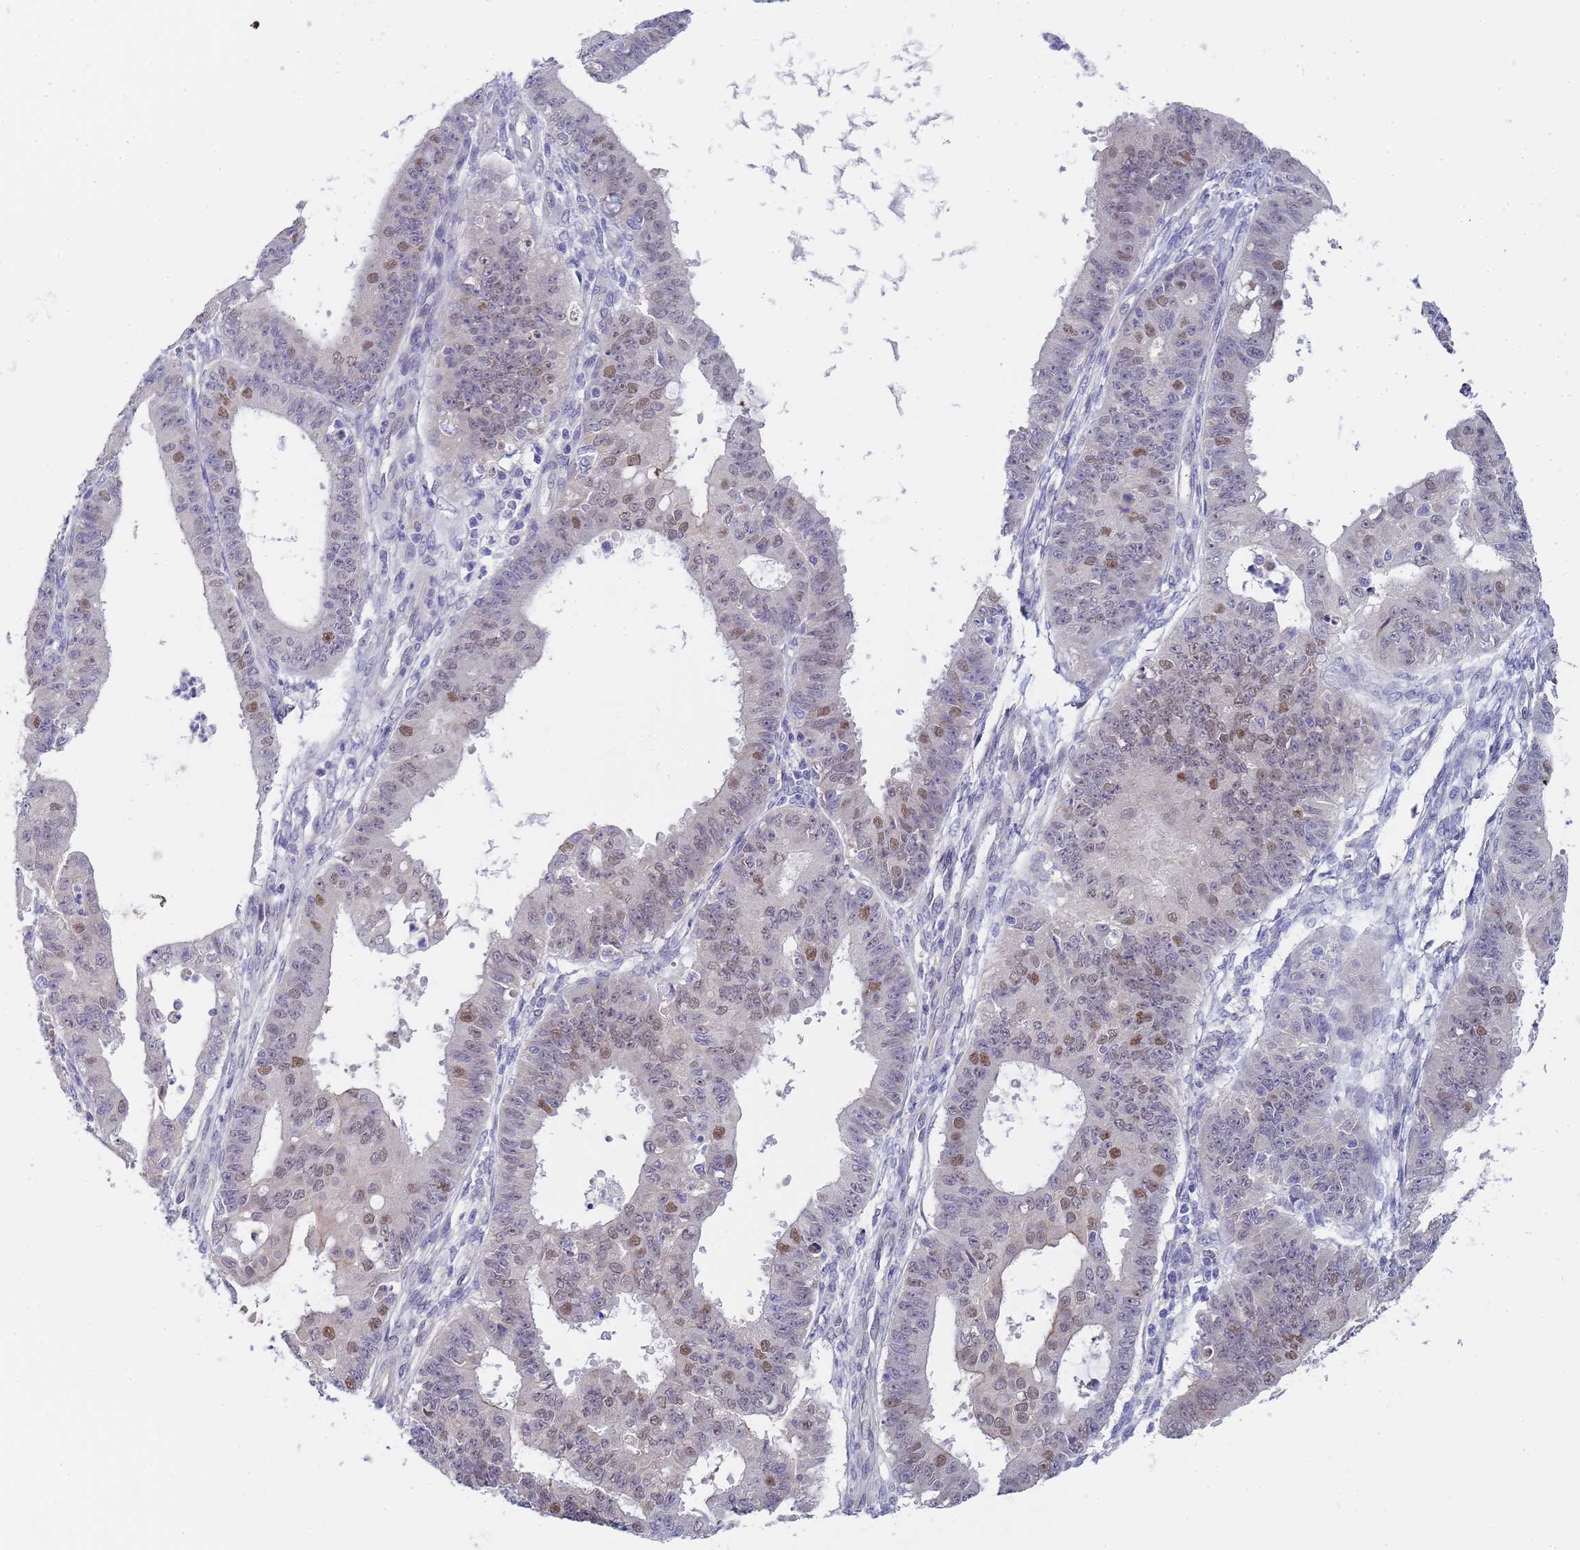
{"staining": {"intensity": "moderate", "quantity": "<25%", "location": "nuclear"}, "tissue": "ovarian cancer", "cell_type": "Tumor cells", "image_type": "cancer", "snomed": [{"axis": "morphology", "description": "Carcinoma, endometroid"}, {"axis": "topography", "description": "Appendix"}, {"axis": "topography", "description": "Ovary"}], "caption": "The photomicrograph exhibits staining of ovarian cancer (endometroid carcinoma), revealing moderate nuclear protein staining (brown color) within tumor cells.", "gene": "TRMT10A", "patient": {"sex": "female", "age": 42}}